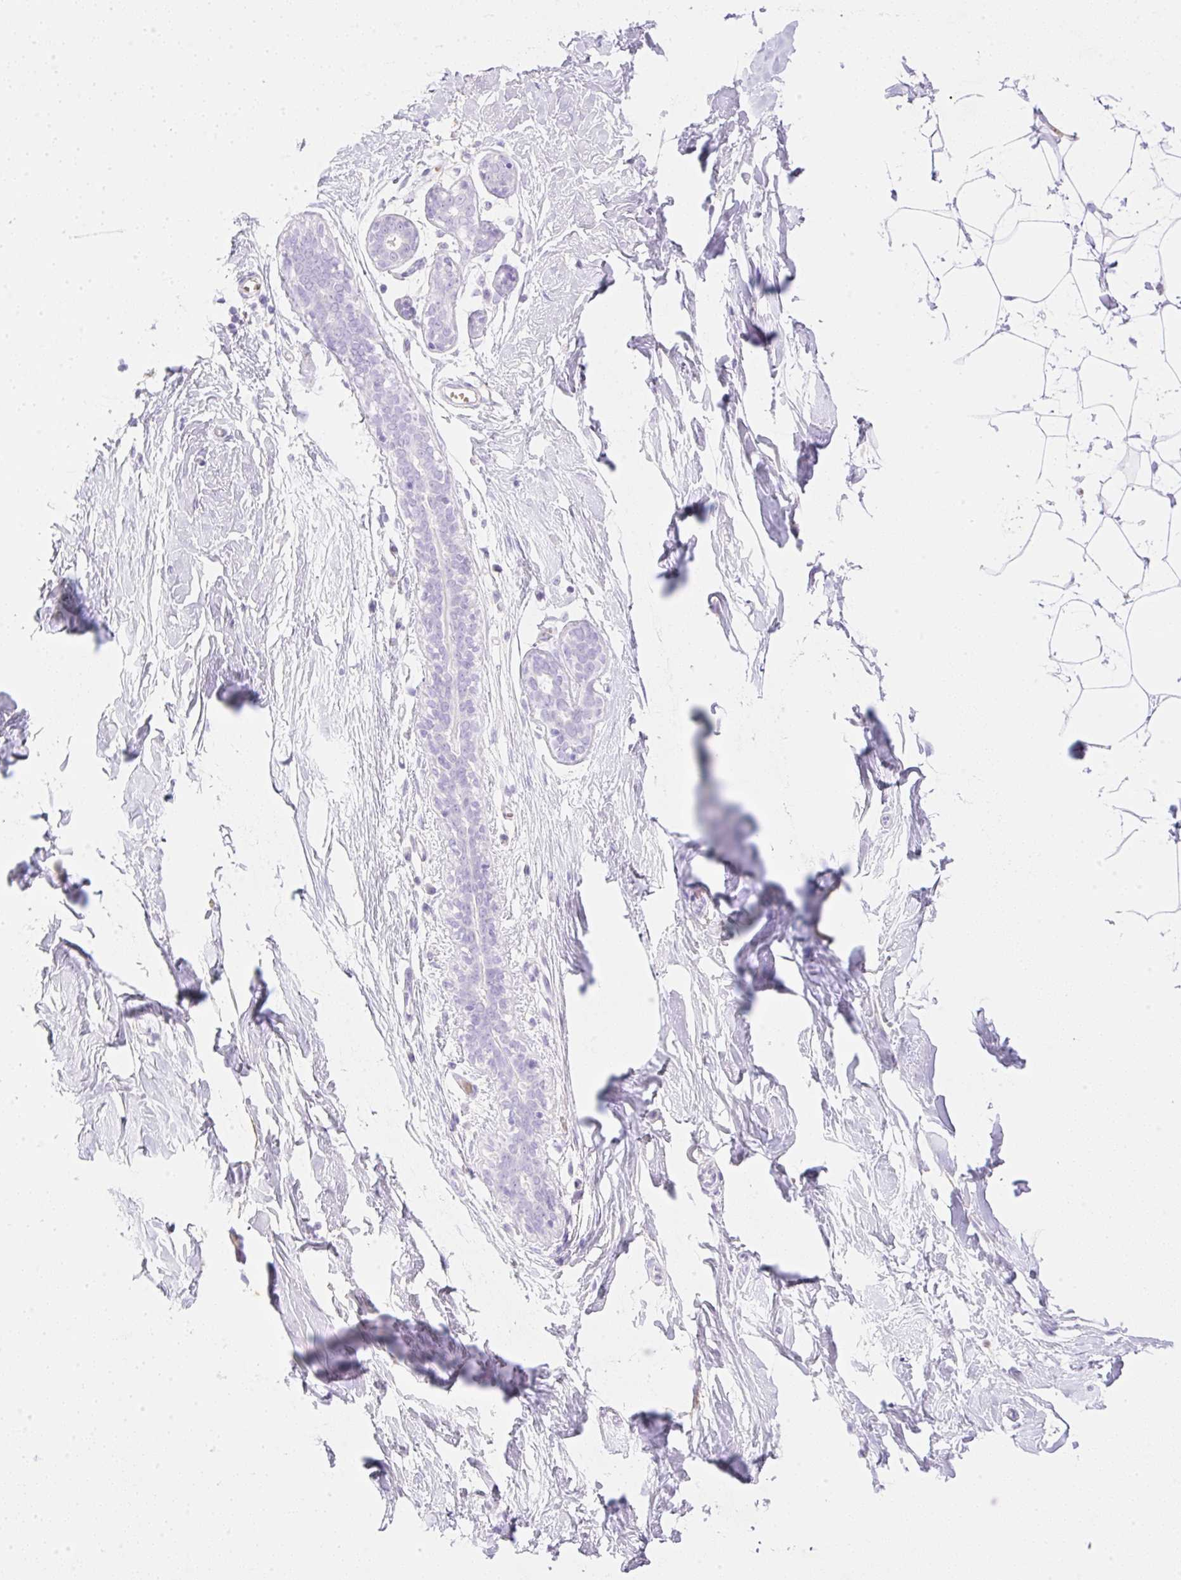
{"staining": {"intensity": "negative", "quantity": "none", "location": "none"}, "tissue": "breast", "cell_type": "Adipocytes", "image_type": "normal", "snomed": [{"axis": "morphology", "description": "Normal tissue, NOS"}, {"axis": "topography", "description": "Breast"}], "caption": "This is an immunohistochemistry (IHC) histopathology image of normal human breast. There is no staining in adipocytes.", "gene": "CDX1", "patient": {"sex": "female", "age": 27}}